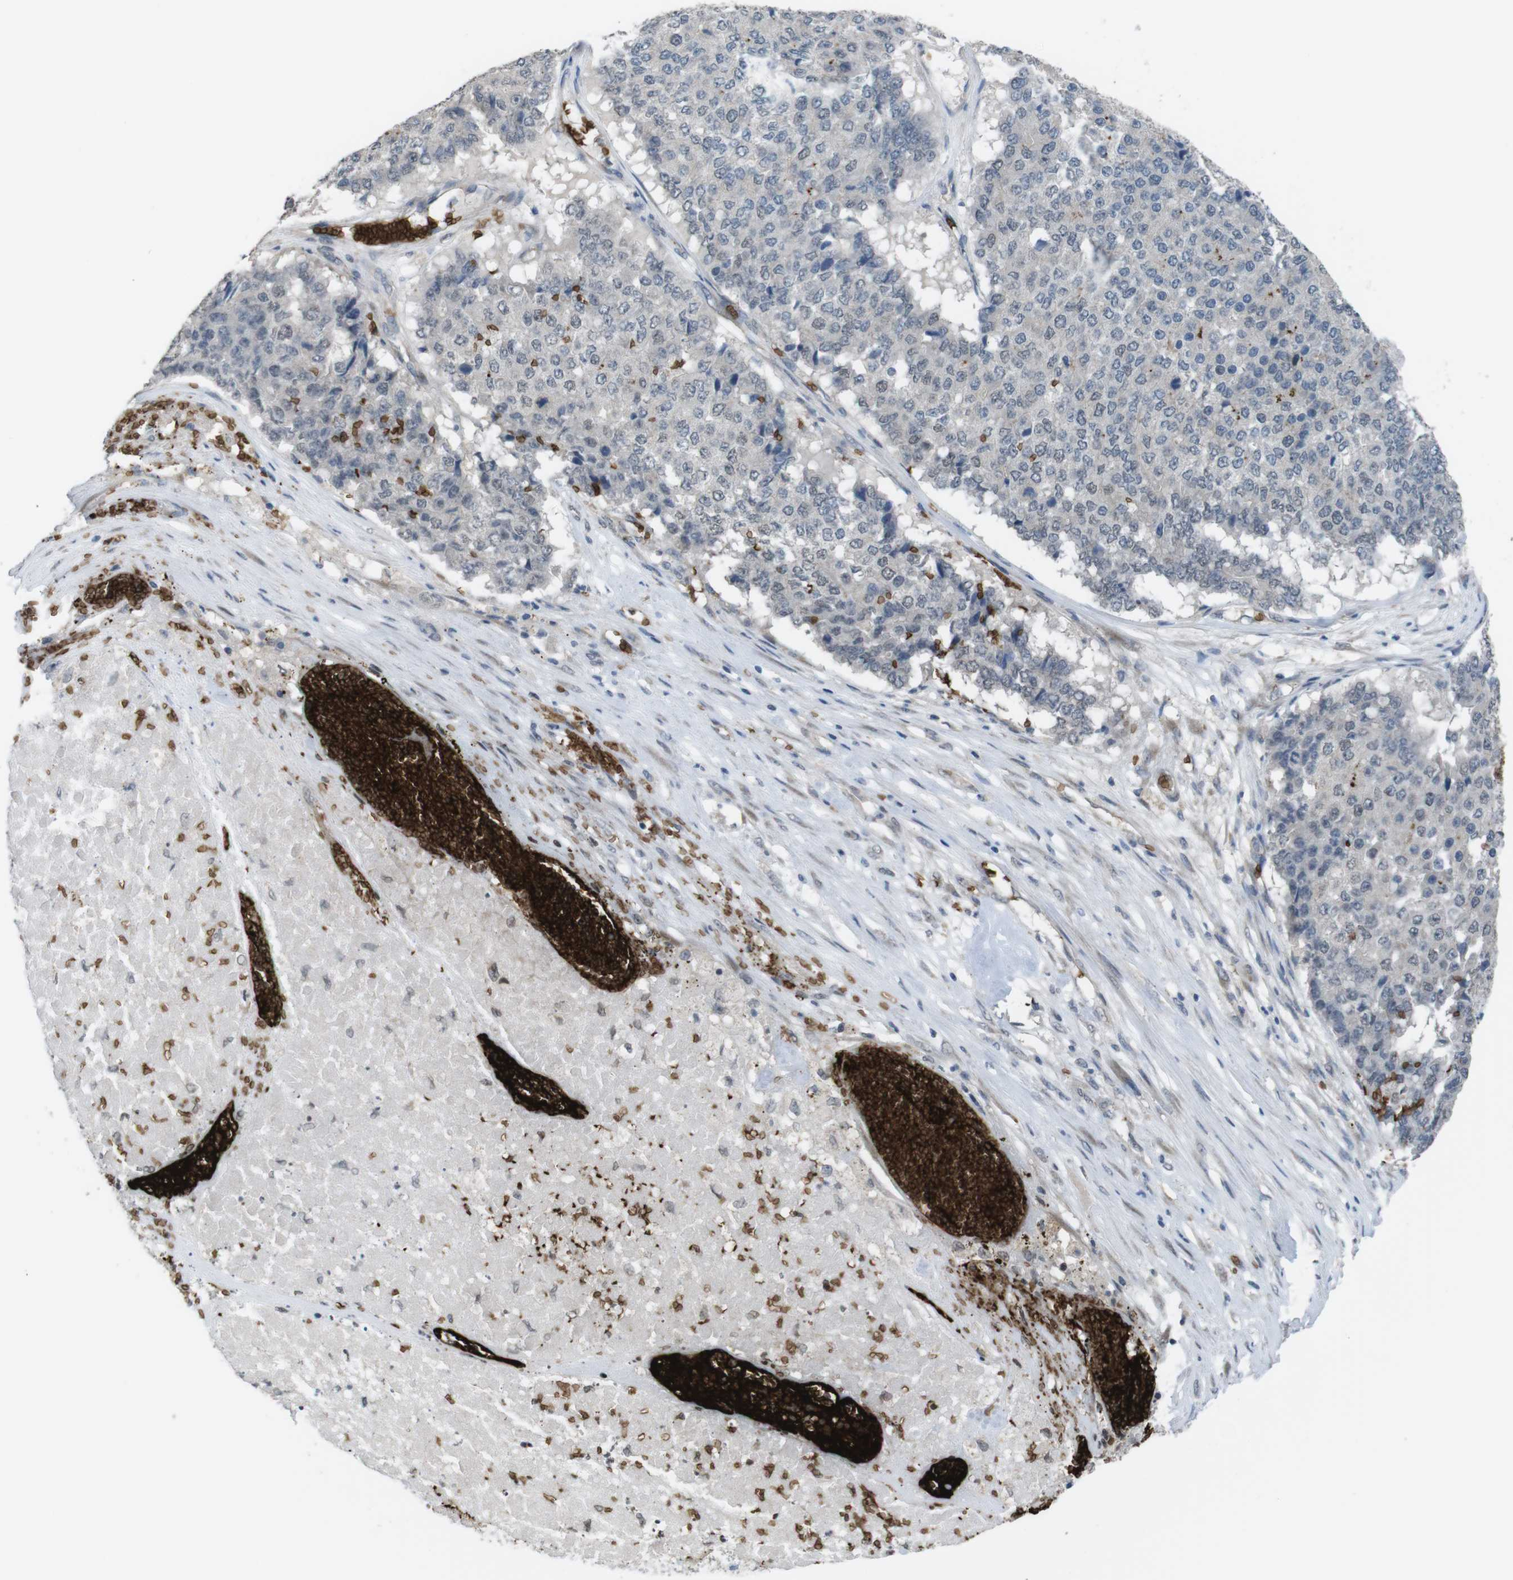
{"staining": {"intensity": "negative", "quantity": "none", "location": "none"}, "tissue": "pancreatic cancer", "cell_type": "Tumor cells", "image_type": "cancer", "snomed": [{"axis": "morphology", "description": "Adenocarcinoma, NOS"}, {"axis": "topography", "description": "Pancreas"}], "caption": "A histopathology image of human pancreatic adenocarcinoma is negative for staining in tumor cells.", "gene": "GYPA", "patient": {"sex": "male", "age": 50}}